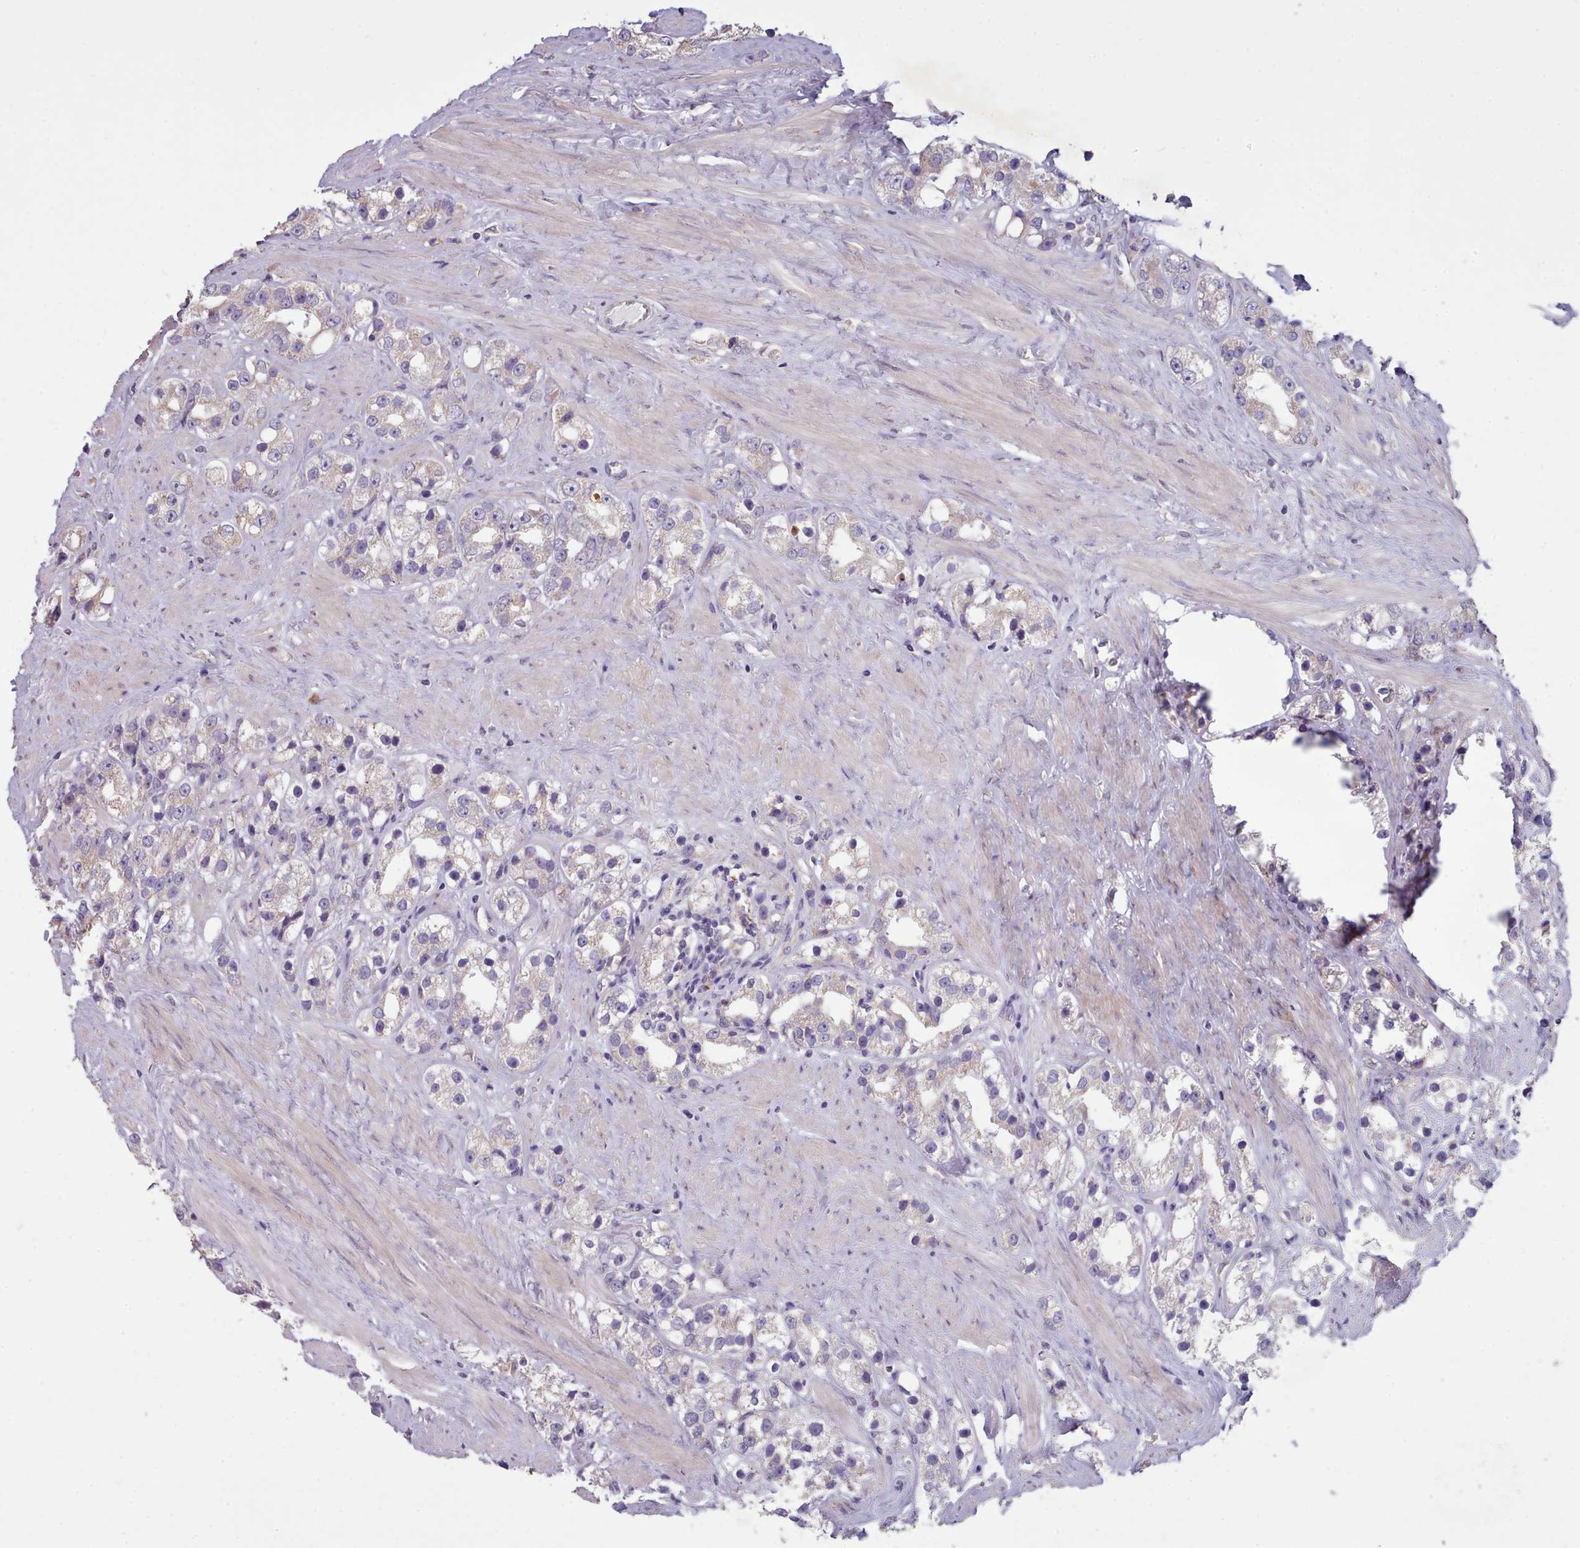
{"staining": {"intensity": "weak", "quantity": "<25%", "location": "cytoplasmic/membranous"}, "tissue": "prostate cancer", "cell_type": "Tumor cells", "image_type": "cancer", "snomed": [{"axis": "morphology", "description": "Adenocarcinoma, NOS"}, {"axis": "topography", "description": "Prostate"}], "caption": "There is no significant positivity in tumor cells of adenocarcinoma (prostate).", "gene": "DPF1", "patient": {"sex": "male", "age": 79}}